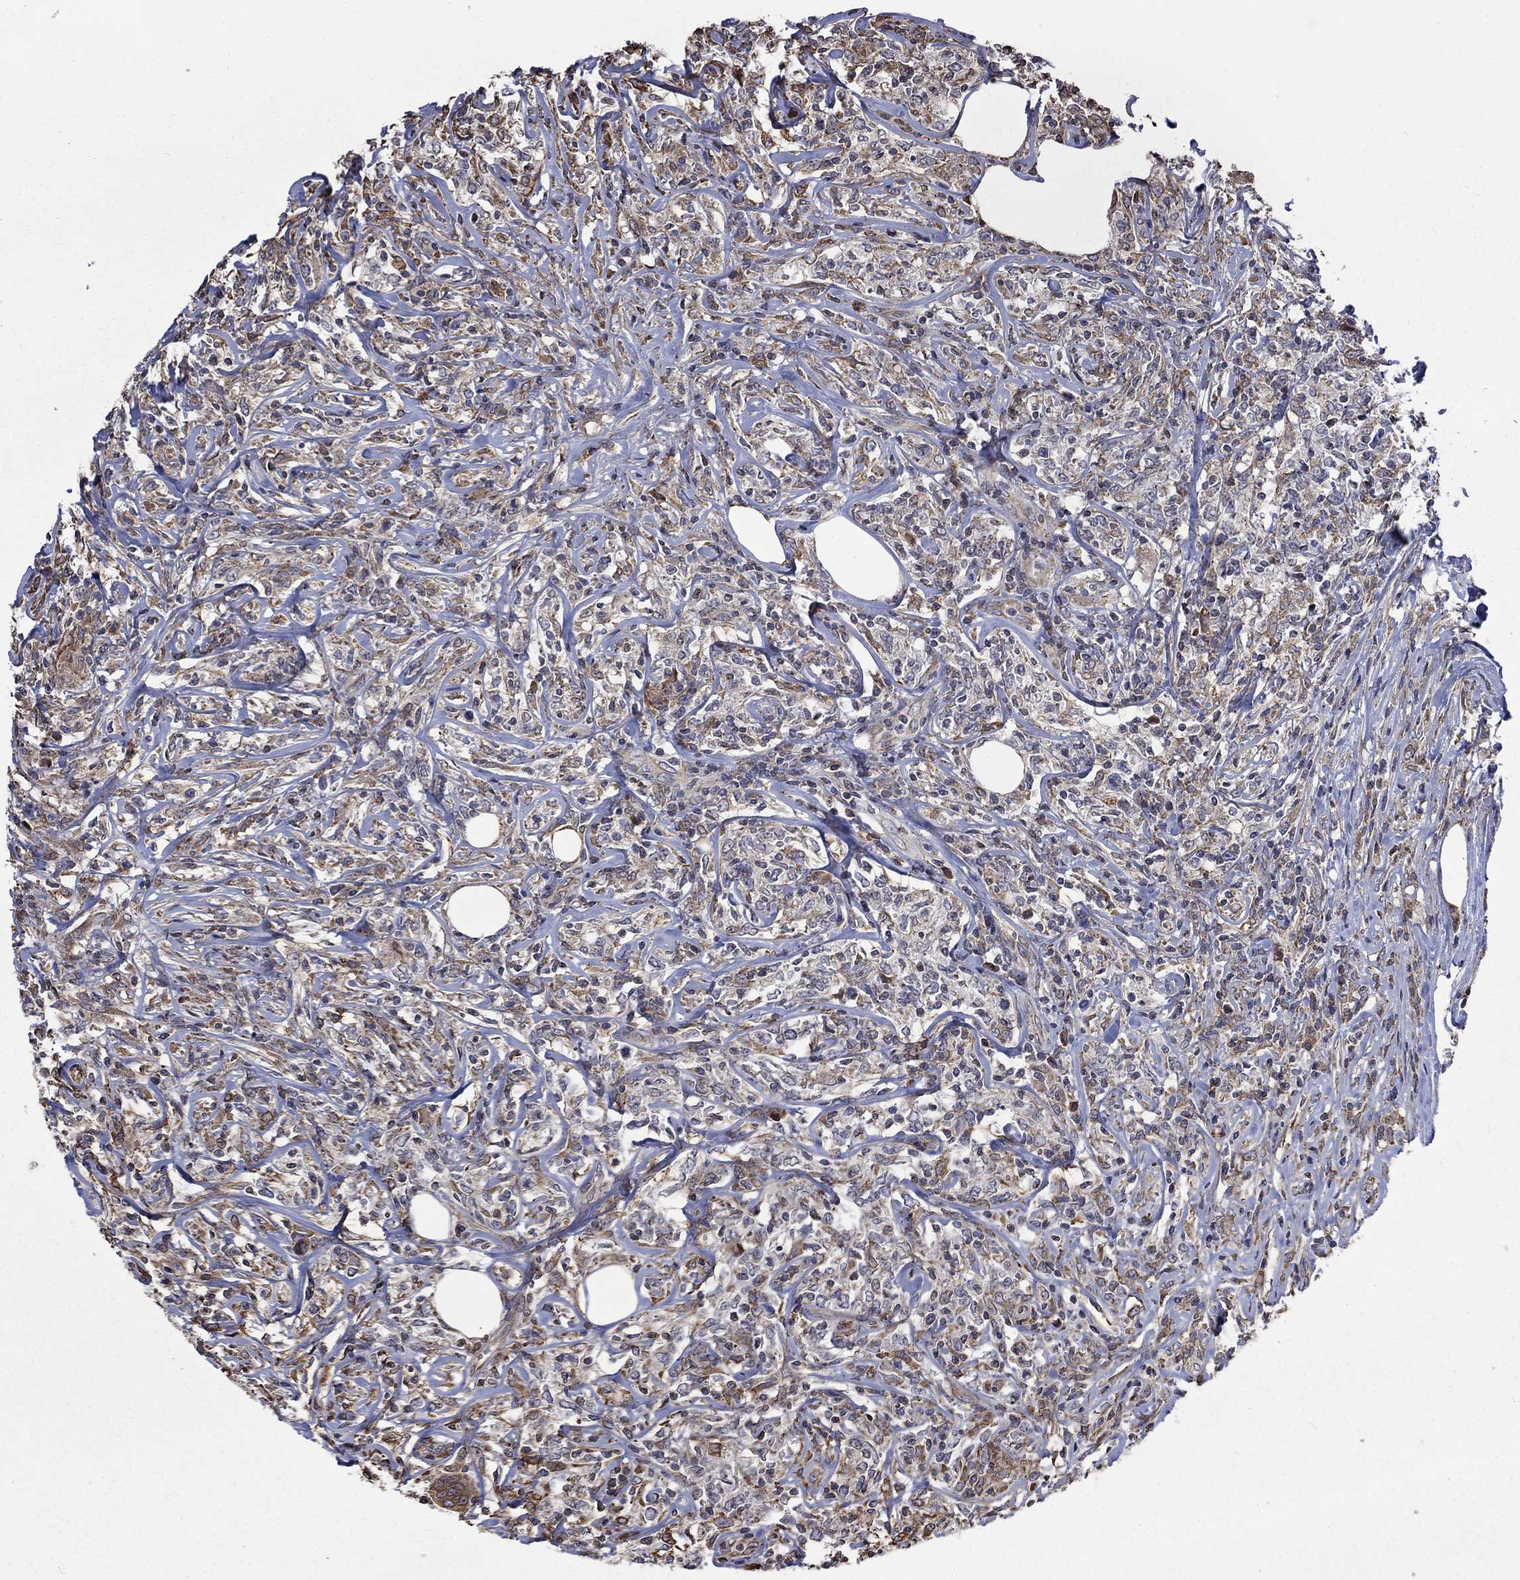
{"staining": {"intensity": "moderate", "quantity": "<25%", "location": "cytoplasmic/membranous"}, "tissue": "lymphoma", "cell_type": "Tumor cells", "image_type": "cancer", "snomed": [{"axis": "morphology", "description": "Malignant lymphoma, non-Hodgkin's type, High grade"}, {"axis": "topography", "description": "Lymph node"}], "caption": "A brown stain shows moderate cytoplasmic/membranous staining of a protein in human lymphoma tumor cells. The staining is performed using DAB (3,3'-diaminobenzidine) brown chromogen to label protein expression. The nuclei are counter-stained blue using hematoxylin.", "gene": "ESRRA", "patient": {"sex": "female", "age": 84}}